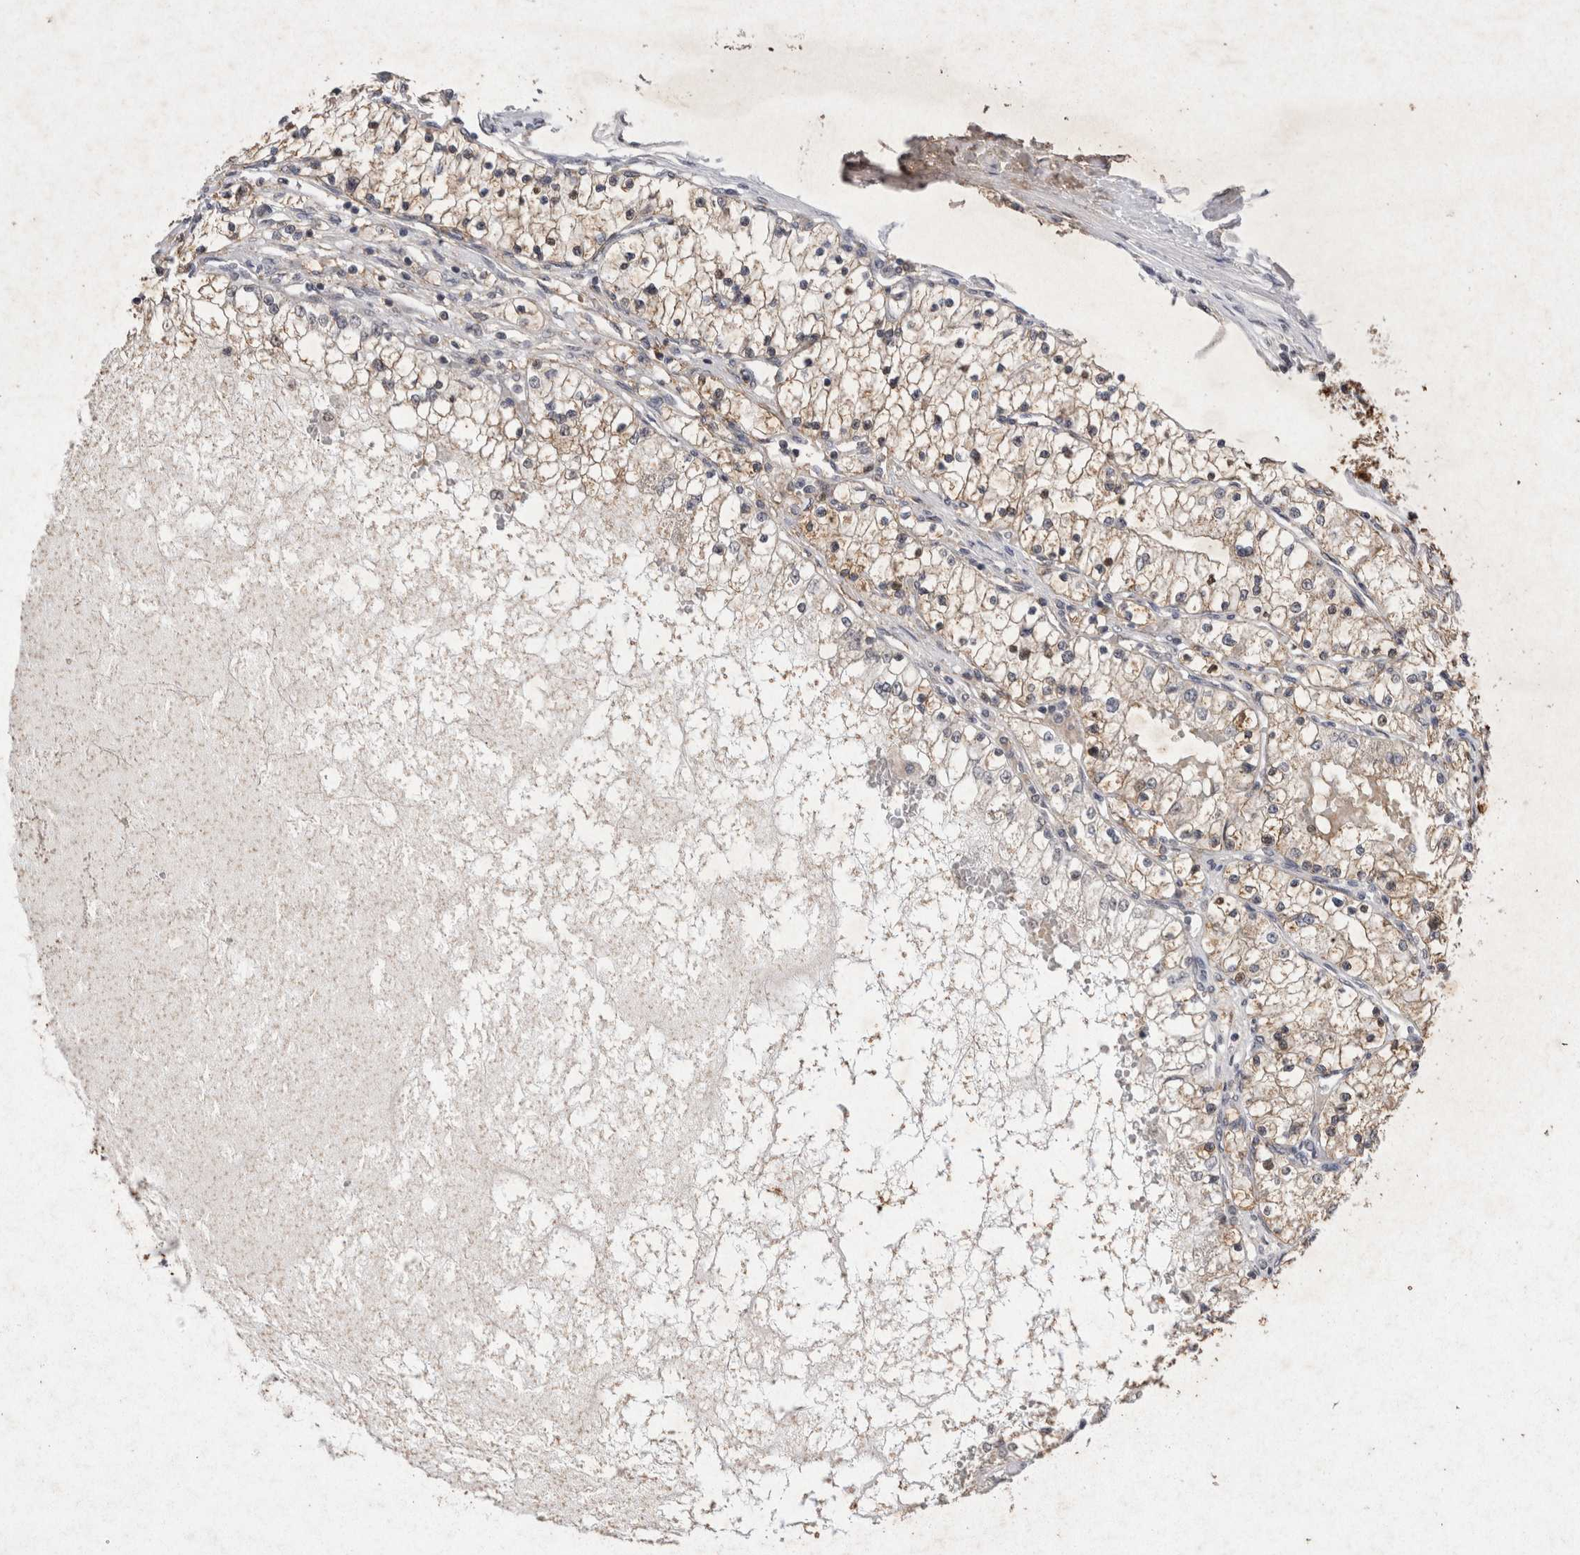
{"staining": {"intensity": "weak", "quantity": ">75%", "location": "cytoplasmic/membranous"}, "tissue": "renal cancer", "cell_type": "Tumor cells", "image_type": "cancer", "snomed": [{"axis": "morphology", "description": "Adenocarcinoma, NOS"}, {"axis": "topography", "description": "Kidney"}], "caption": "Tumor cells reveal low levels of weak cytoplasmic/membranous expression in about >75% of cells in human adenocarcinoma (renal).", "gene": "STK11", "patient": {"sex": "male", "age": 68}}